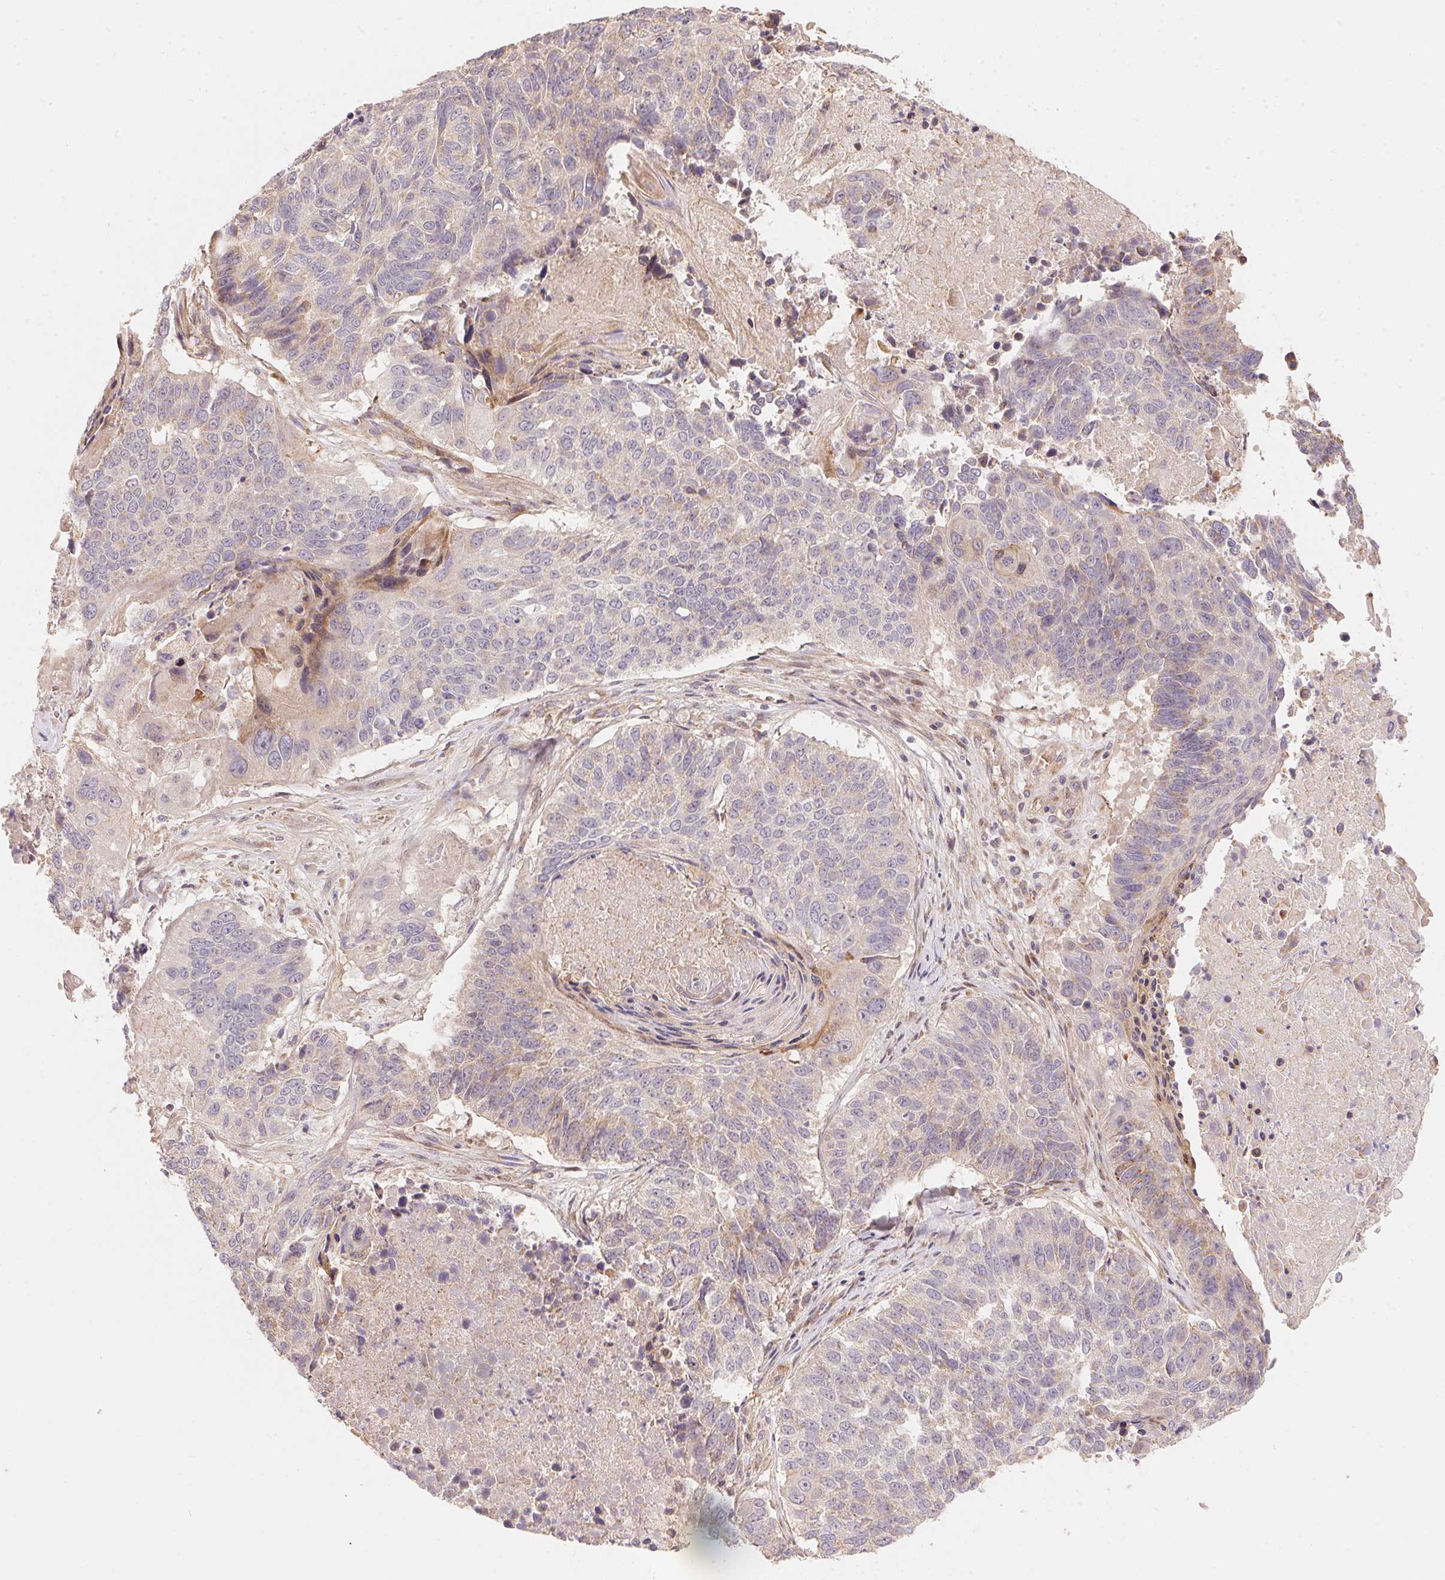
{"staining": {"intensity": "negative", "quantity": "none", "location": "none"}, "tissue": "lung cancer", "cell_type": "Tumor cells", "image_type": "cancer", "snomed": [{"axis": "morphology", "description": "Squamous cell carcinoma, NOS"}, {"axis": "topography", "description": "Lung"}], "caption": "This photomicrograph is of lung squamous cell carcinoma stained with immunohistochemistry to label a protein in brown with the nuclei are counter-stained blue. There is no staining in tumor cells.", "gene": "TNIP2", "patient": {"sex": "male", "age": 73}}